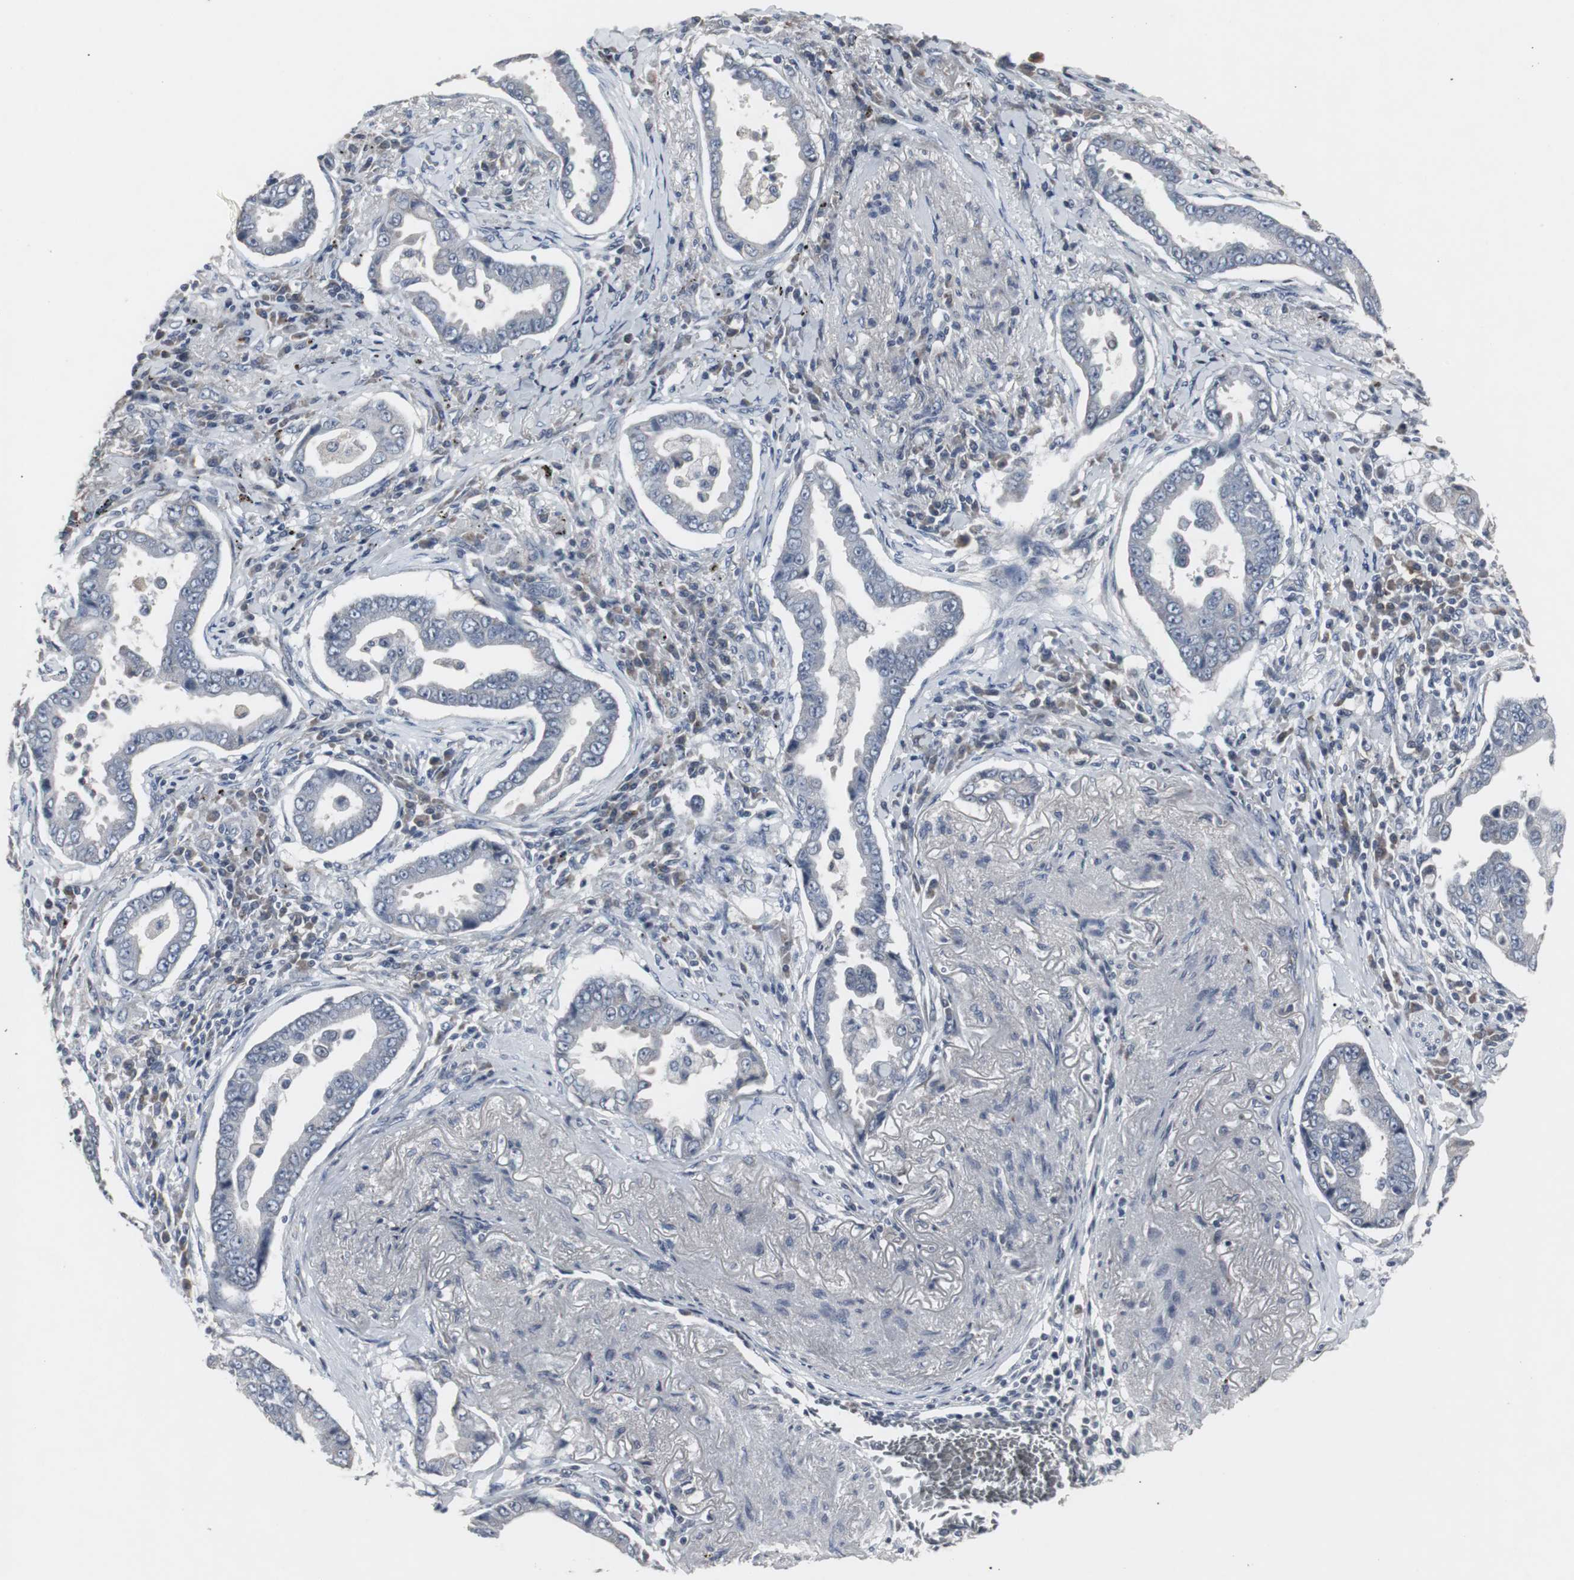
{"staining": {"intensity": "weak", "quantity": "25%-75%", "location": "cytoplasmic/membranous"}, "tissue": "lung cancer", "cell_type": "Tumor cells", "image_type": "cancer", "snomed": [{"axis": "morphology", "description": "Normal tissue, NOS"}, {"axis": "morphology", "description": "Inflammation, NOS"}, {"axis": "morphology", "description": "Adenocarcinoma, NOS"}, {"axis": "topography", "description": "Lung"}], "caption": "This photomicrograph demonstrates IHC staining of lung adenocarcinoma, with low weak cytoplasmic/membranous expression in approximately 25%-75% of tumor cells.", "gene": "ACAA1", "patient": {"sex": "female", "age": 64}}